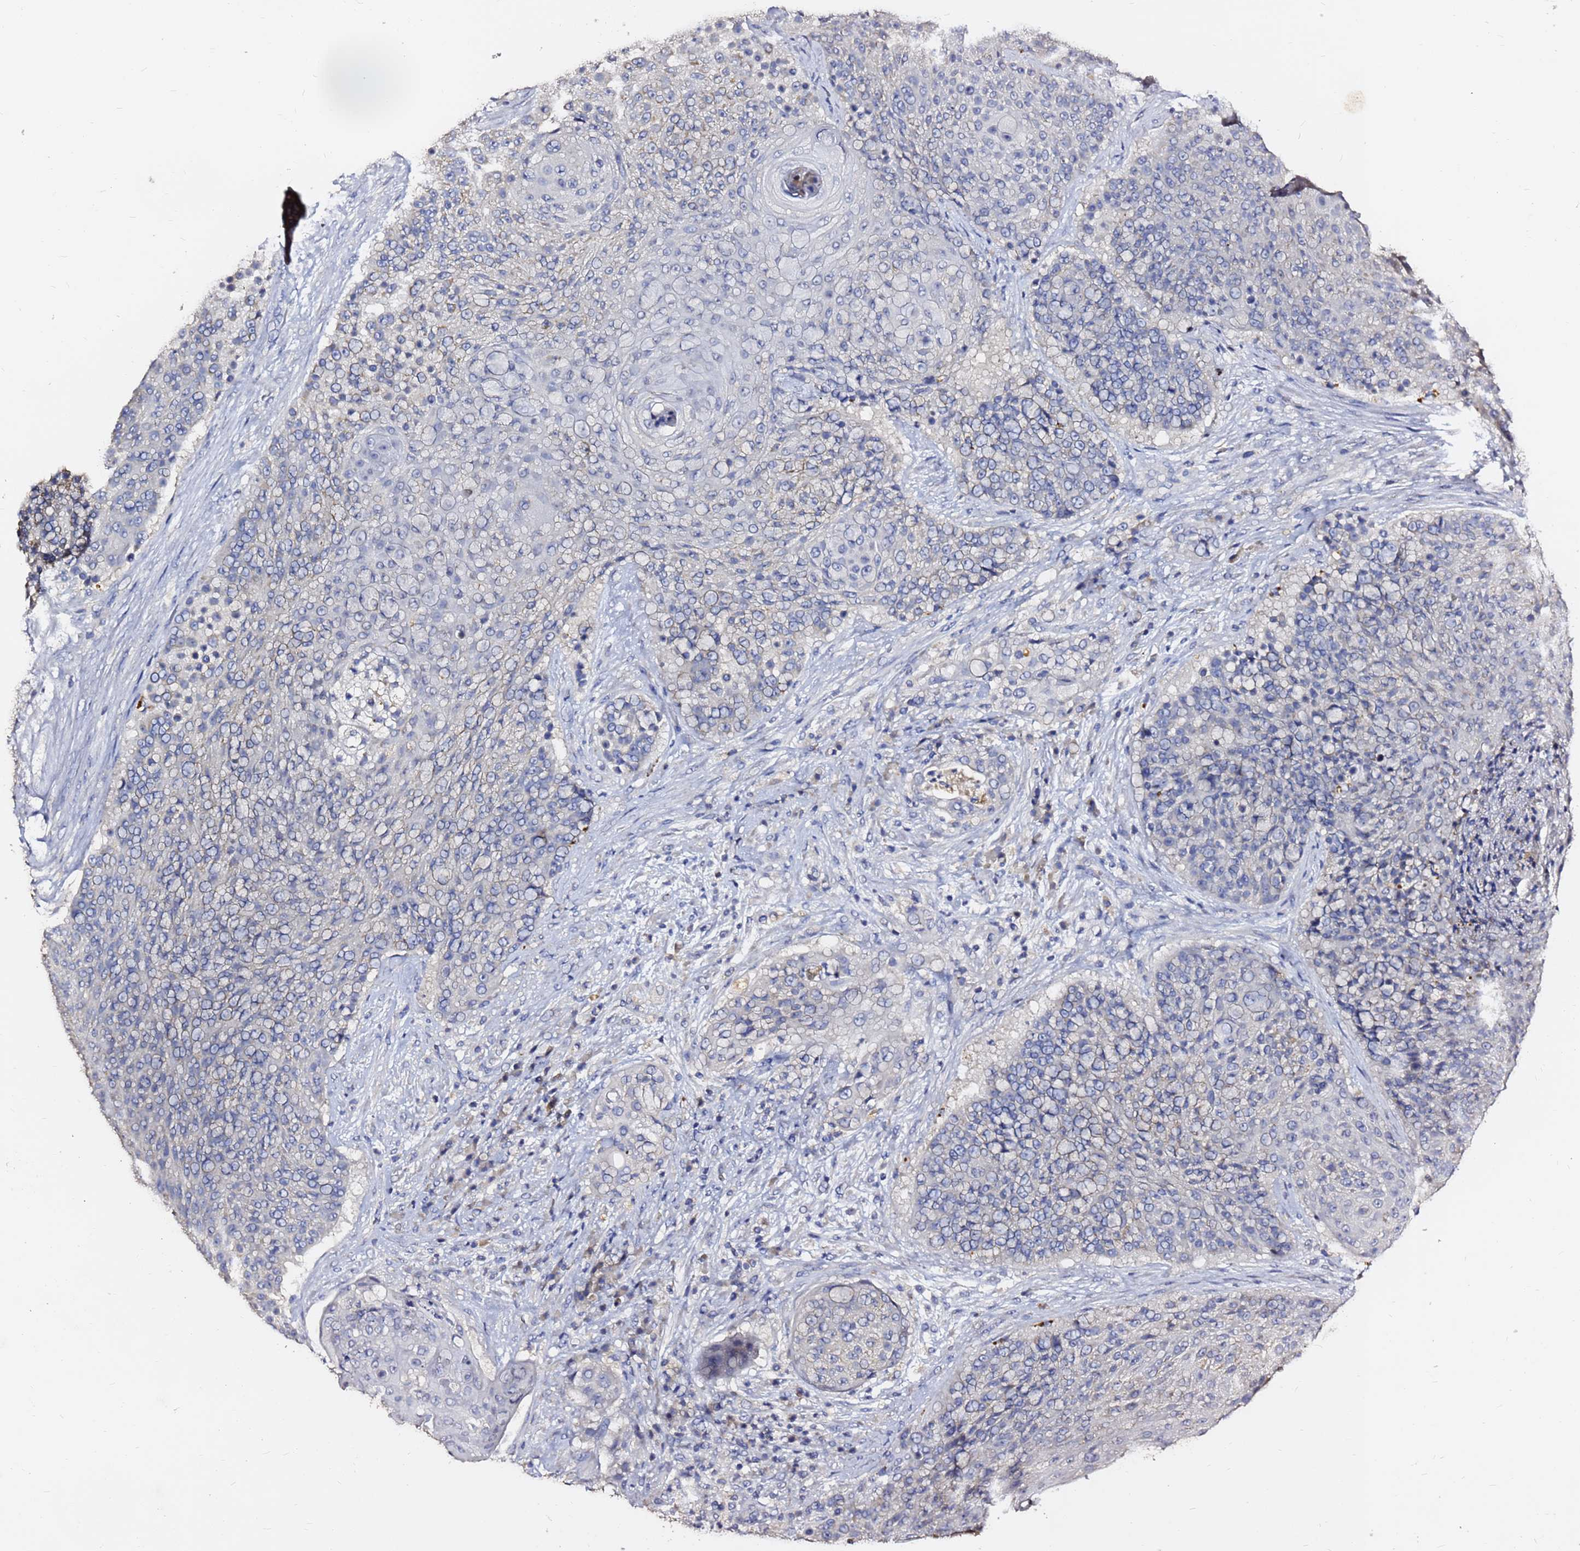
{"staining": {"intensity": "negative", "quantity": "none", "location": "none"}, "tissue": "urothelial cancer", "cell_type": "Tumor cells", "image_type": "cancer", "snomed": [{"axis": "morphology", "description": "Urothelial carcinoma, High grade"}, {"axis": "topography", "description": "Urinary bladder"}], "caption": "High magnification brightfield microscopy of urothelial carcinoma (high-grade) stained with DAB (3,3'-diaminobenzidine) (brown) and counterstained with hematoxylin (blue): tumor cells show no significant expression.", "gene": "FAM183A", "patient": {"sex": "female", "age": 63}}